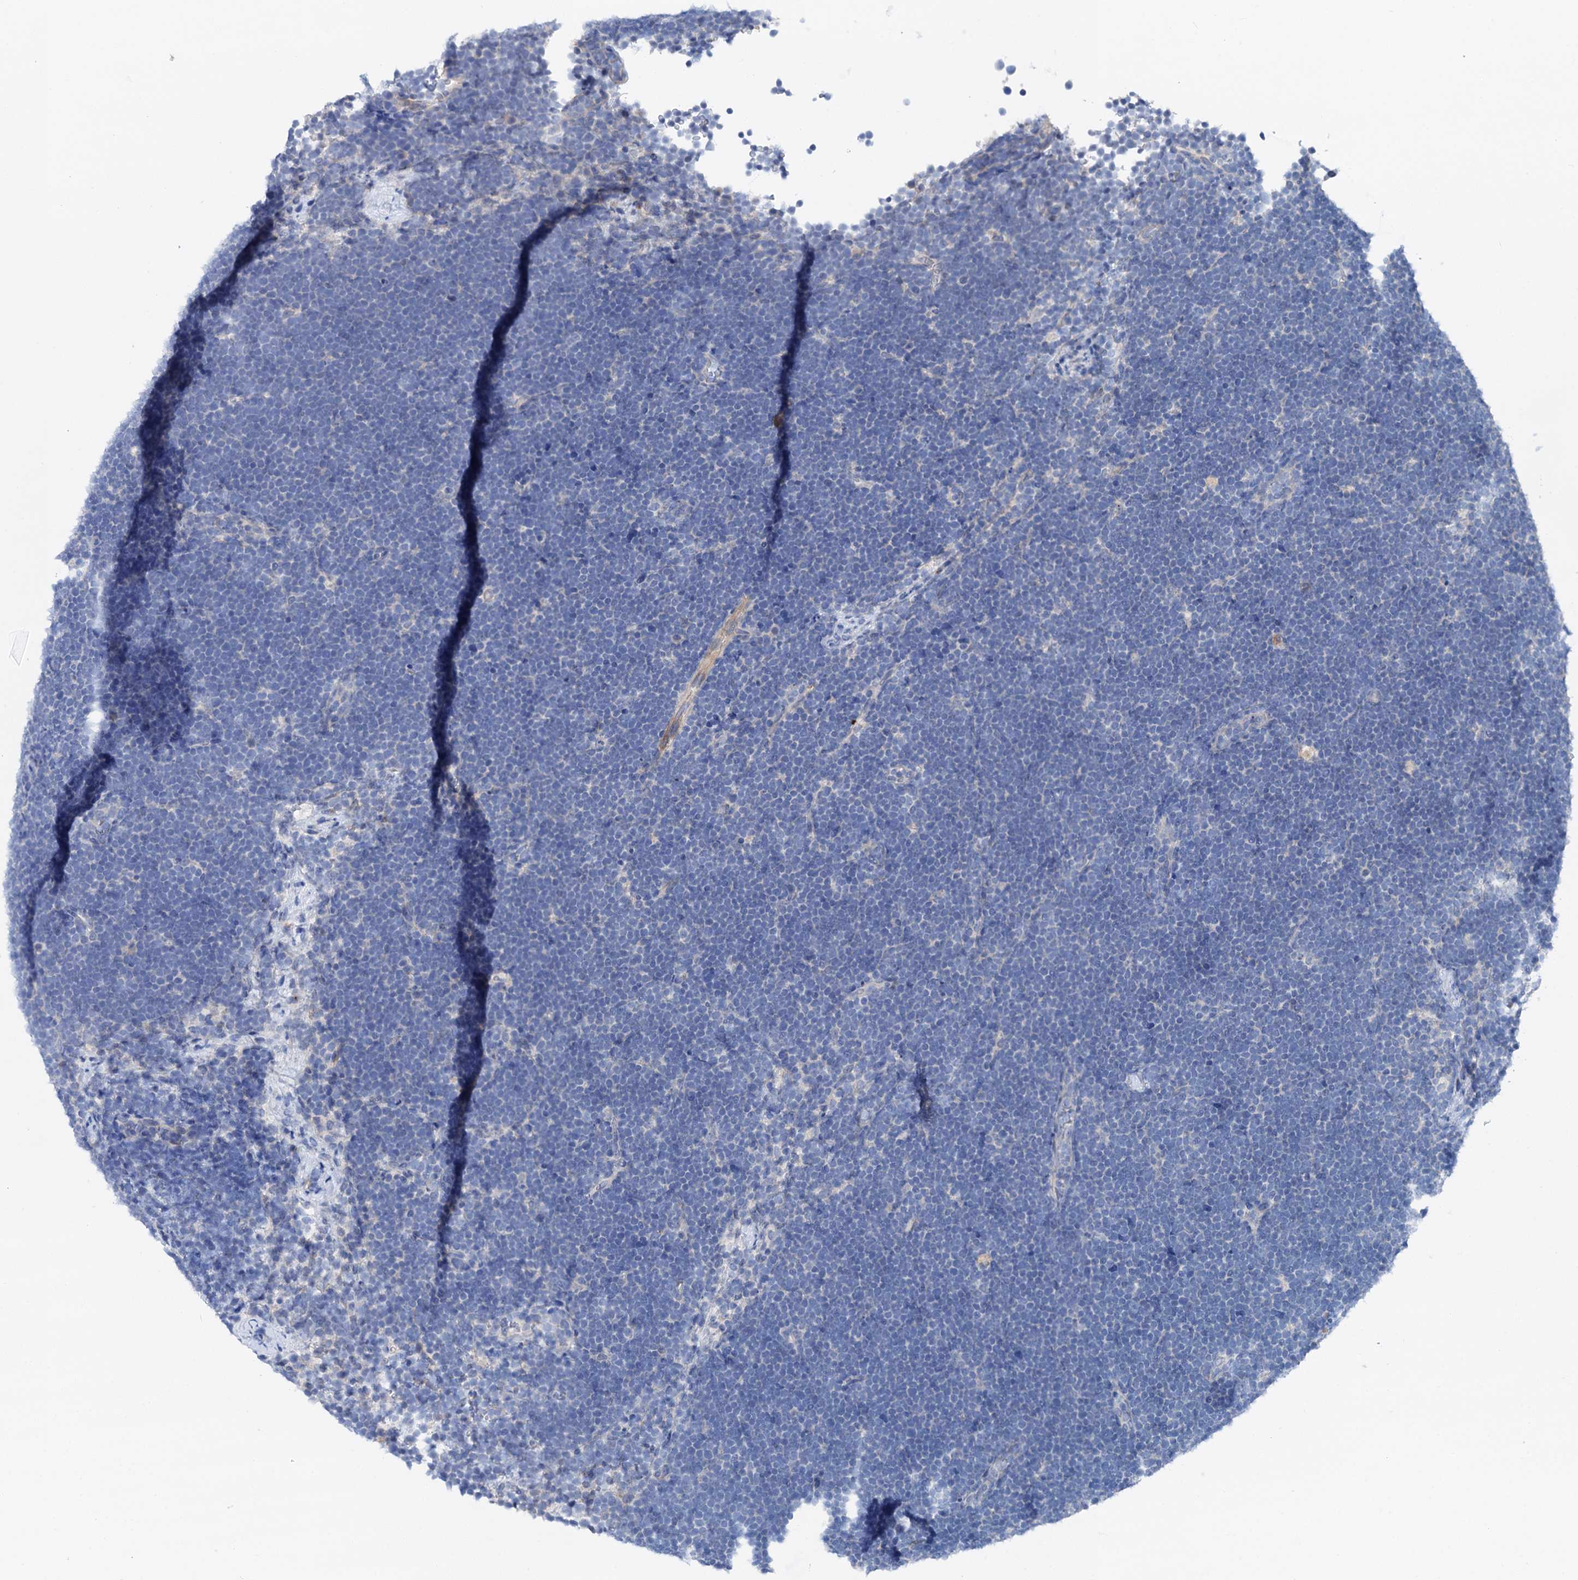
{"staining": {"intensity": "negative", "quantity": "none", "location": "none"}, "tissue": "lymphoma", "cell_type": "Tumor cells", "image_type": "cancer", "snomed": [{"axis": "morphology", "description": "Malignant lymphoma, non-Hodgkin's type, High grade"}, {"axis": "topography", "description": "Lymph node"}], "caption": "This photomicrograph is of lymphoma stained with immunohistochemistry (IHC) to label a protein in brown with the nuclei are counter-stained blue. There is no positivity in tumor cells.", "gene": "SHROOM1", "patient": {"sex": "male", "age": 13}}